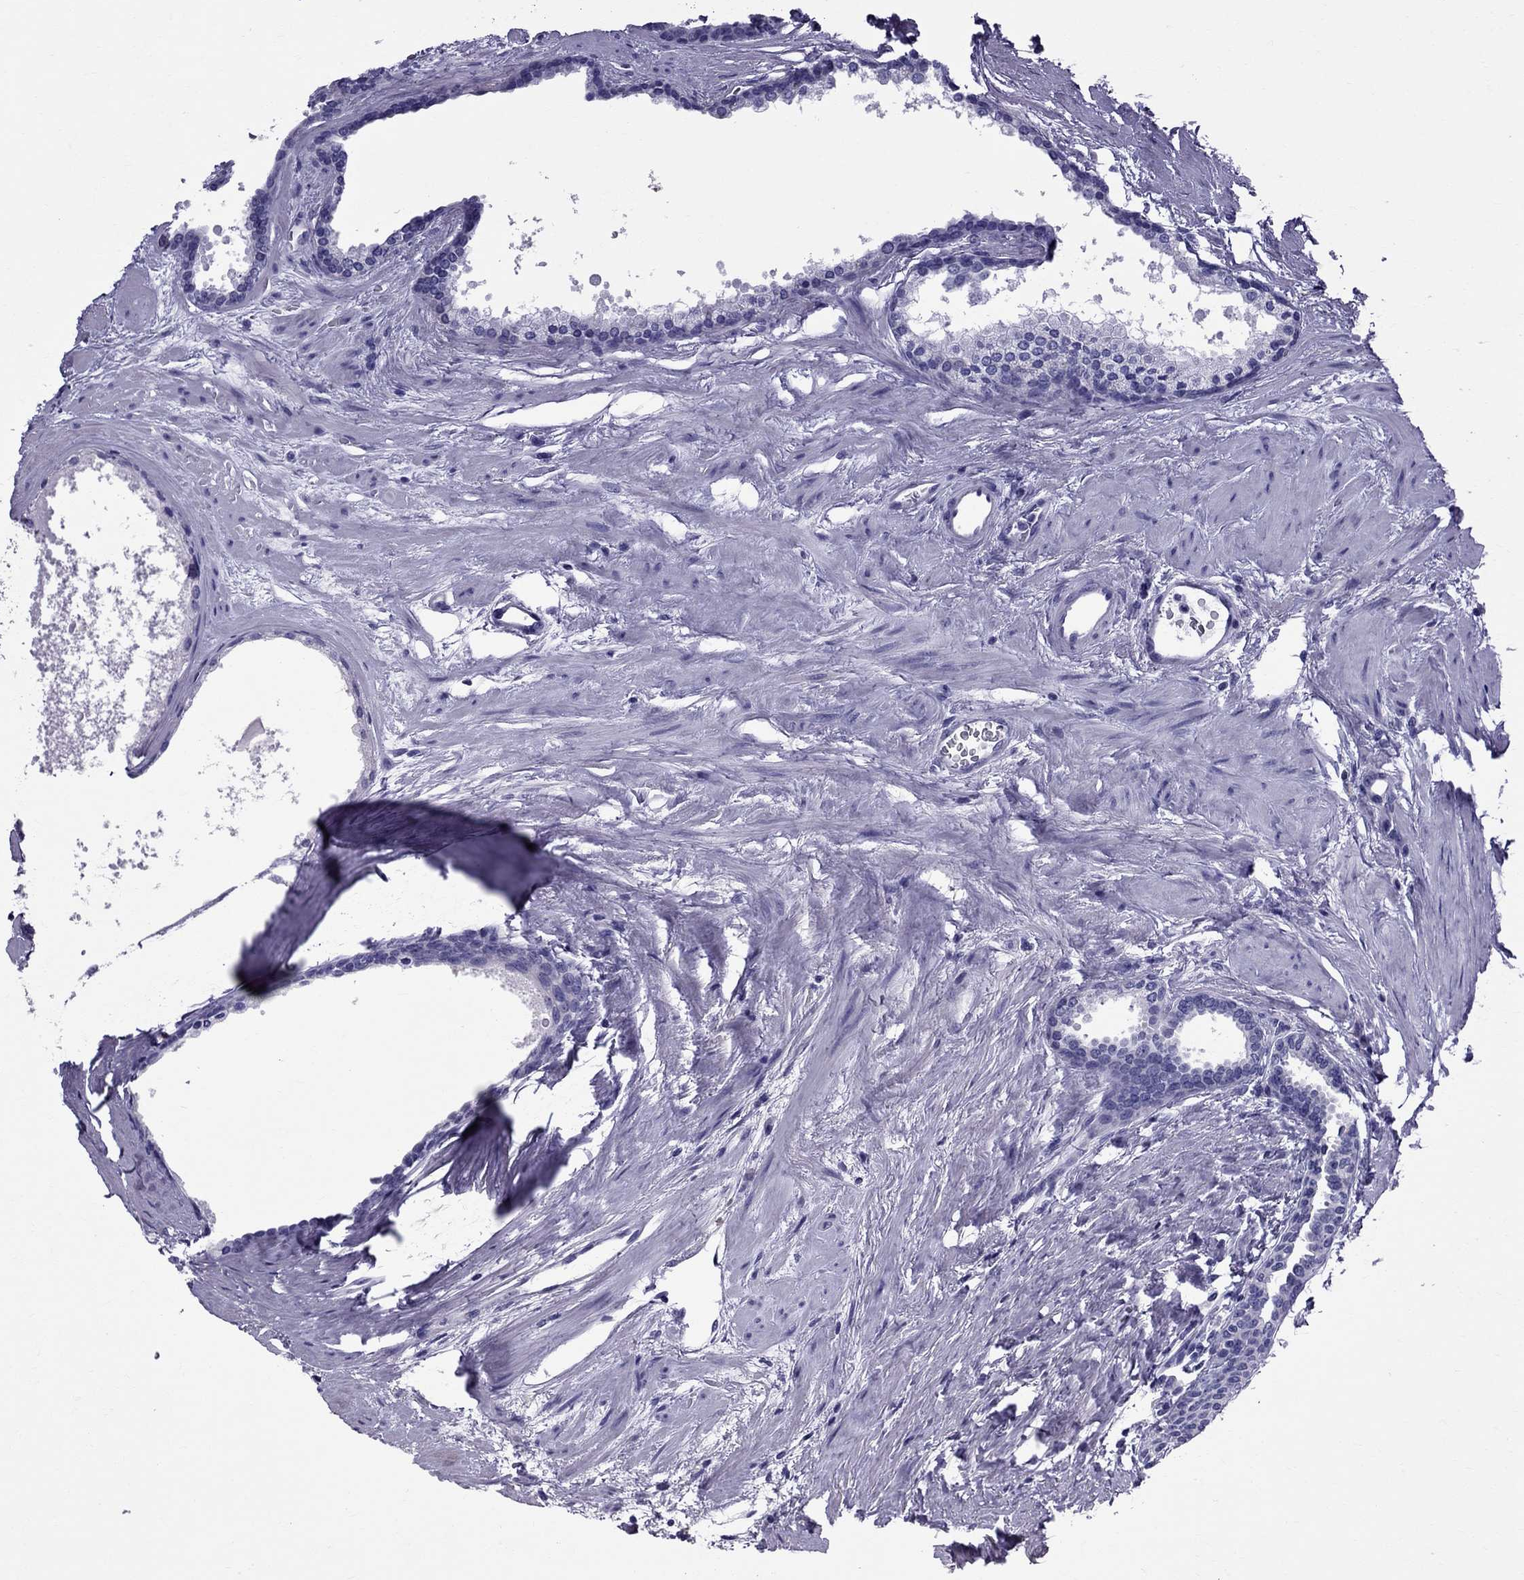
{"staining": {"intensity": "negative", "quantity": "none", "location": "none"}, "tissue": "prostate cancer", "cell_type": "Tumor cells", "image_type": "cancer", "snomed": [{"axis": "morphology", "description": "Adenocarcinoma, Low grade"}, {"axis": "topography", "description": "Prostate"}], "caption": "Prostate cancer was stained to show a protein in brown. There is no significant positivity in tumor cells.", "gene": "TTLL13", "patient": {"sex": "male", "age": 56}}